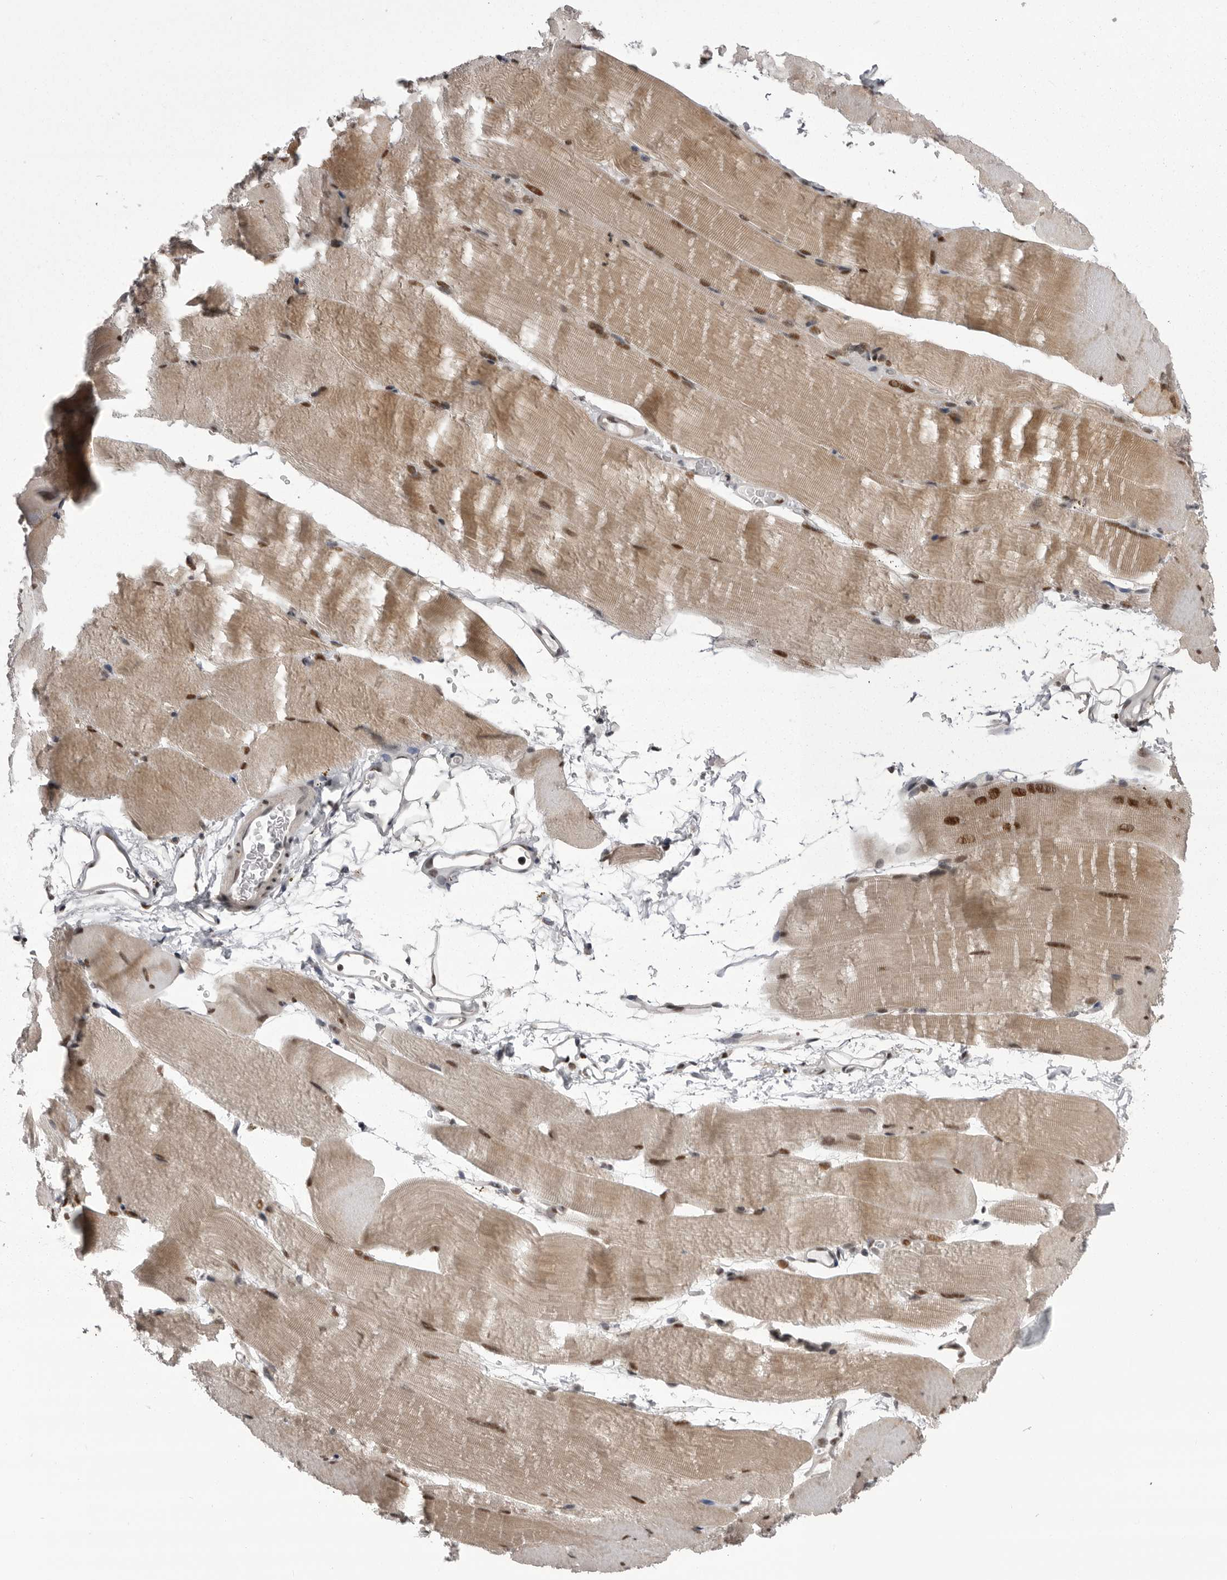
{"staining": {"intensity": "moderate", "quantity": ">75%", "location": "cytoplasmic/membranous,nuclear"}, "tissue": "skeletal muscle", "cell_type": "Myocytes", "image_type": "normal", "snomed": [{"axis": "morphology", "description": "Normal tissue, NOS"}, {"axis": "topography", "description": "Skeletal muscle"}, {"axis": "topography", "description": "Parathyroid gland"}], "caption": "Protein positivity by immunohistochemistry (IHC) reveals moderate cytoplasmic/membranous,nuclear staining in about >75% of myocytes in normal skeletal muscle.", "gene": "MEPCE", "patient": {"sex": "female", "age": 37}}